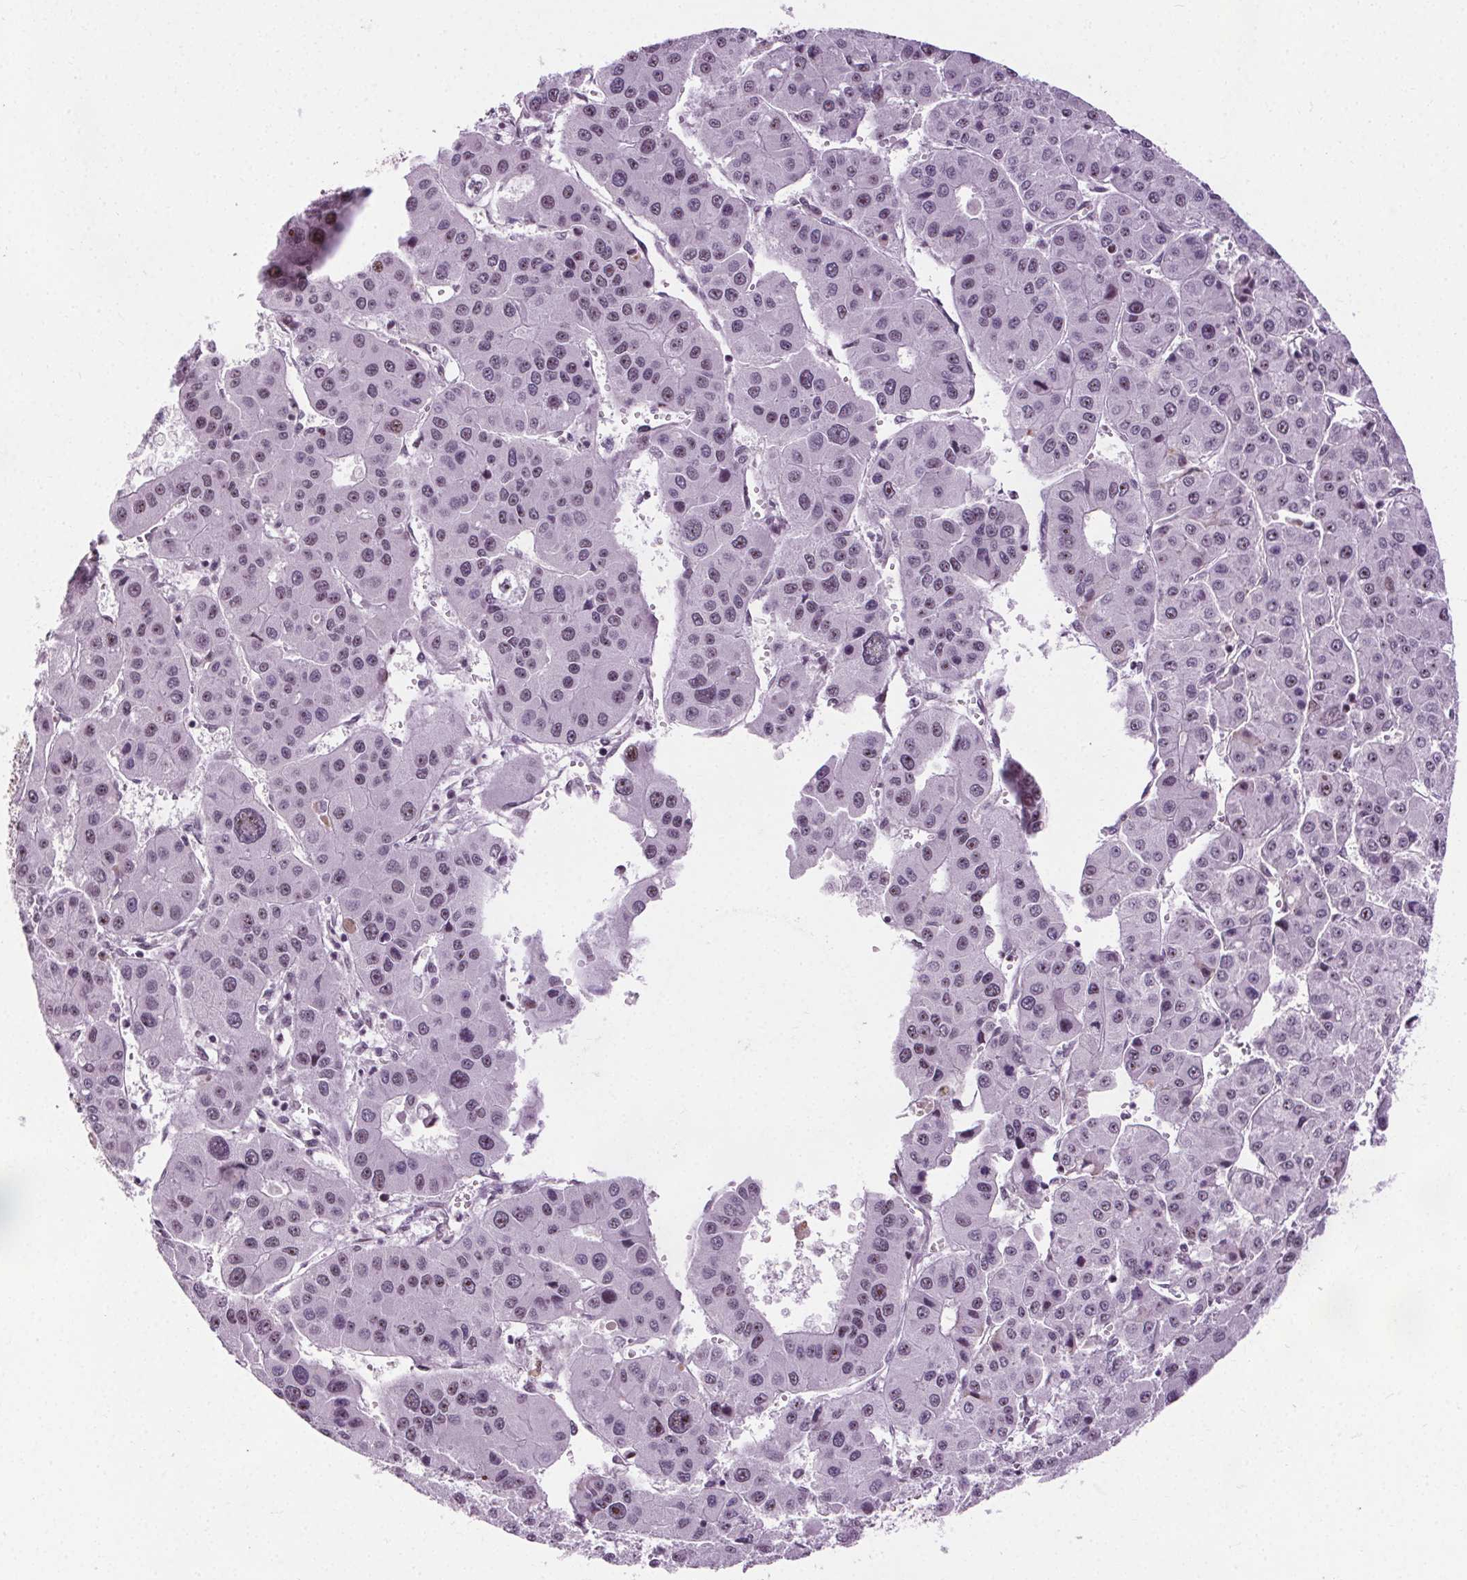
{"staining": {"intensity": "negative", "quantity": "none", "location": "none"}, "tissue": "liver cancer", "cell_type": "Tumor cells", "image_type": "cancer", "snomed": [{"axis": "morphology", "description": "Carcinoma, Hepatocellular, NOS"}, {"axis": "topography", "description": "Liver"}], "caption": "Immunohistochemical staining of hepatocellular carcinoma (liver) reveals no significant staining in tumor cells. (DAB (3,3'-diaminobenzidine) immunohistochemistry with hematoxylin counter stain).", "gene": "CEBPA", "patient": {"sex": "male", "age": 73}}